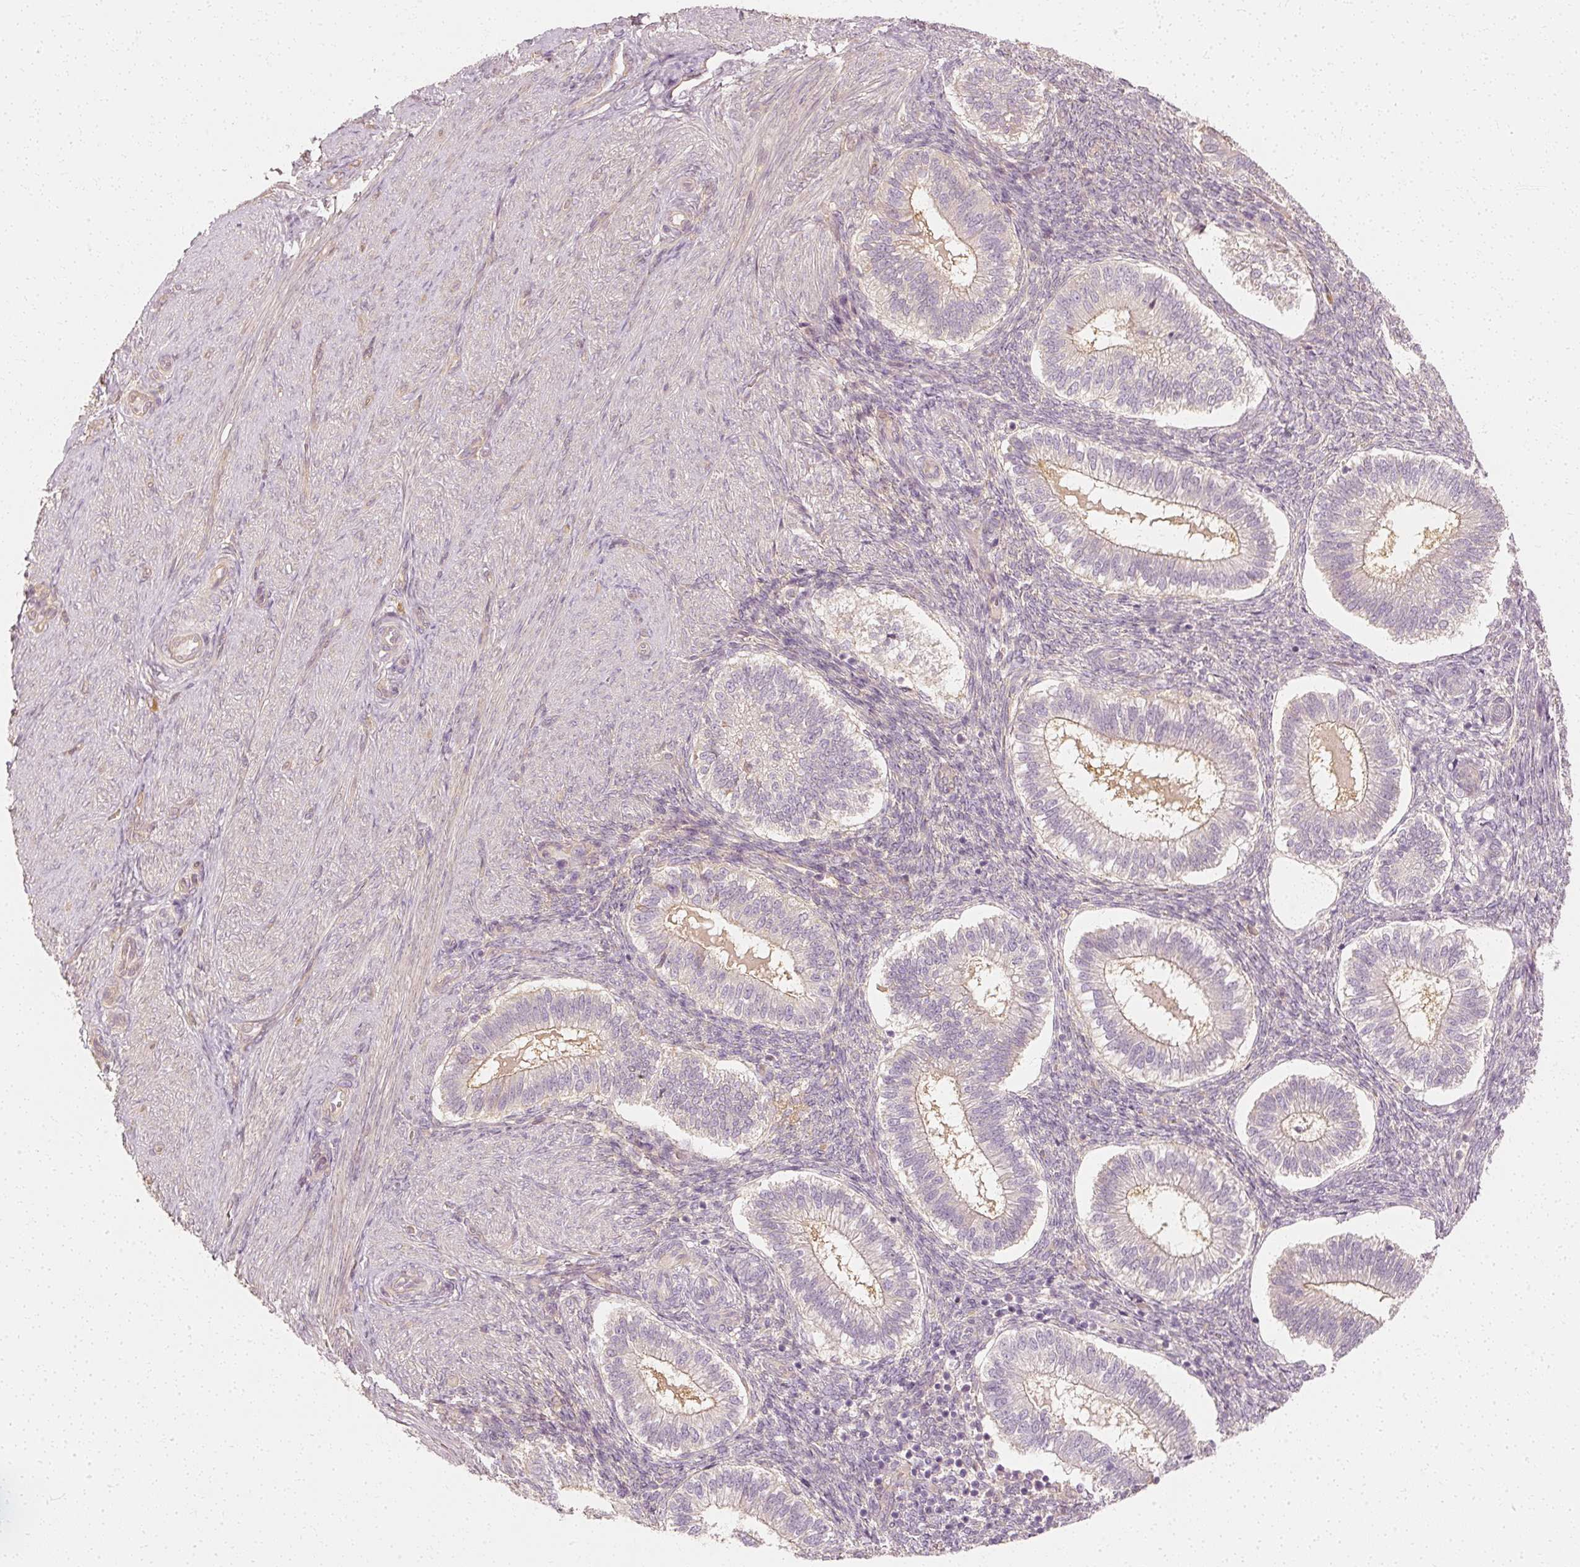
{"staining": {"intensity": "weak", "quantity": "25%-75%", "location": "cytoplasmic/membranous"}, "tissue": "endometrium", "cell_type": "Cells in endometrial stroma", "image_type": "normal", "snomed": [{"axis": "morphology", "description": "Normal tissue, NOS"}, {"axis": "topography", "description": "Endometrium"}], "caption": "Endometrium was stained to show a protein in brown. There is low levels of weak cytoplasmic/membranous staining in approximately 25%-75% of cells in endometrial stroma. Nuclei are stained in blue.", "gene": "GNAQ", "patient": {"sex": "female", "age": 25}}